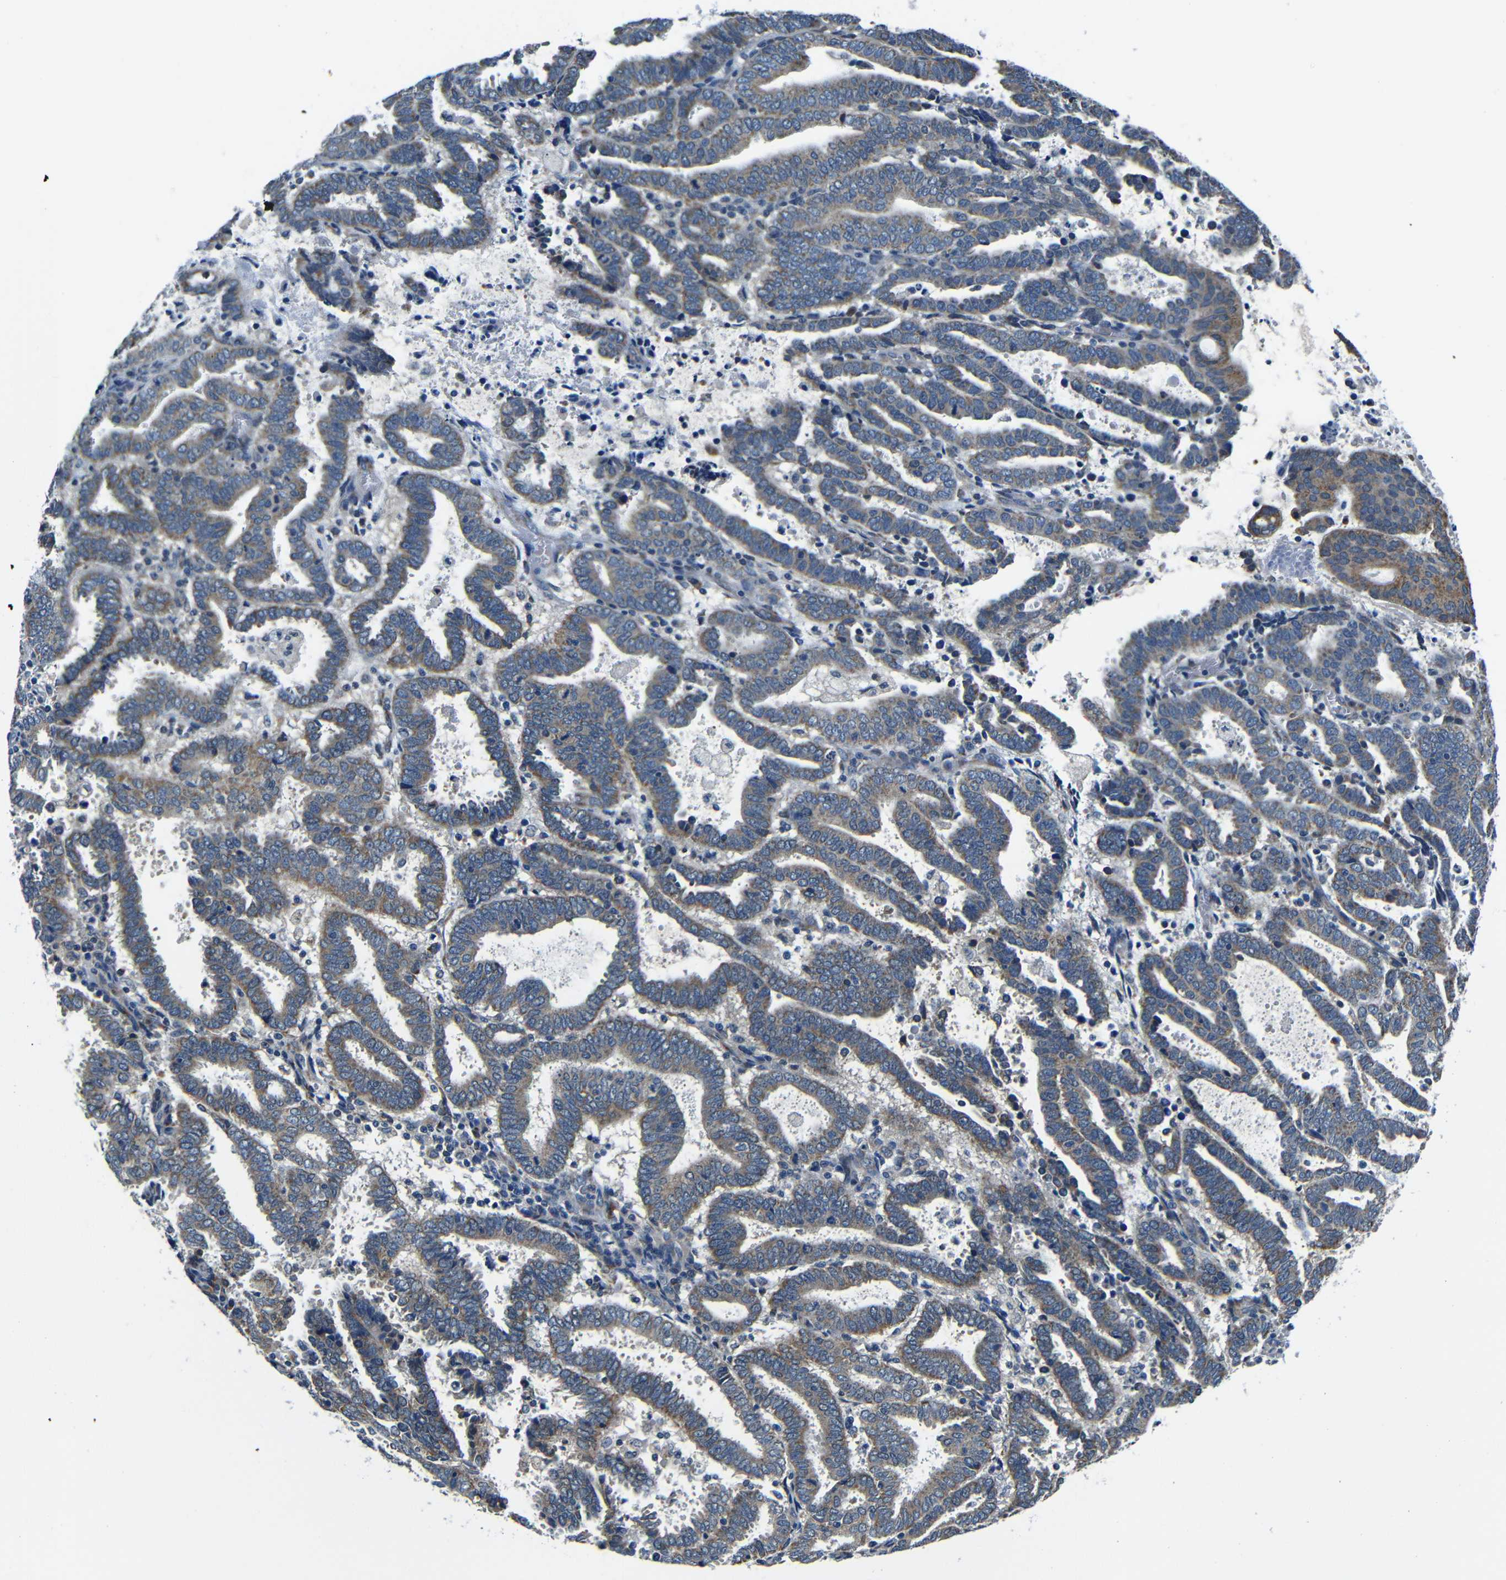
{"staining": {"intensity": "moderate", "quantity": ">75%", "location": "cytoplasmic/membranous"}, "tissue": "endometrial cancer", "cell_type": "Tumor cells", "image_type": "cancer", "snomed": [{"axis": "morphology", "description": "Adenocarcinoma, NOS"}, {"axis": "topography", "description": "Uterus"}], "caption": "A brown stain labels moderate cytoplasmic/membranous expression of a protein in human endometrial cancer (adenocarcinoma) tumor cells.", "gene": "FKBP14", "patient": {"sex": "female", "age": 83}}